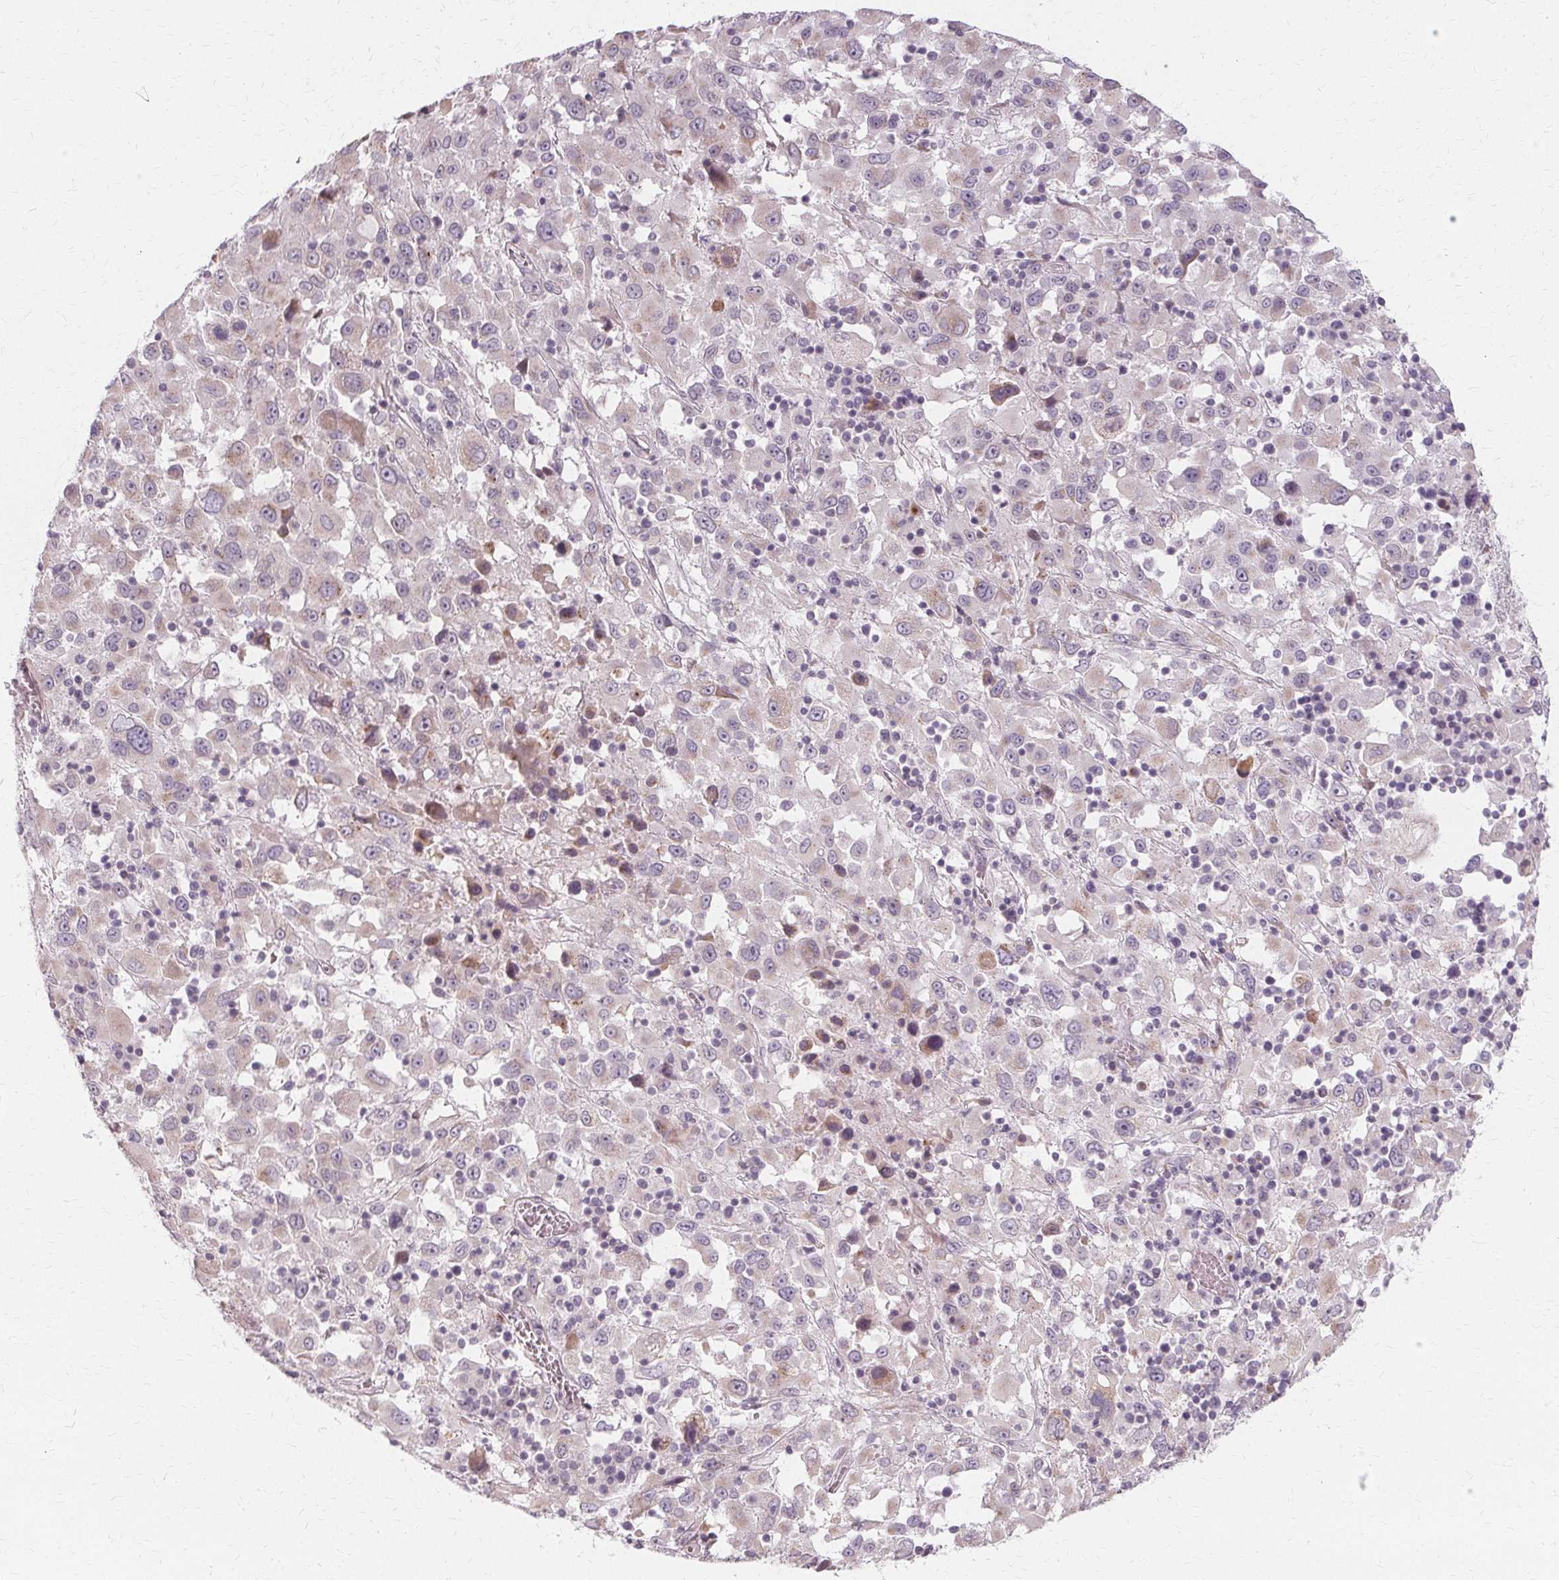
{"staining": {"intensity": "negative", "quantity": "none", "location": "none"}, "tissue": "melanoma", "cell_type": "Tumor cells", "image_type": "cancer", "snomed": [{"axis": "morphology", "description": "Malignant melanoma, Metastatic site"}, {"axis": "topography", "description": "Soft tissue"}], "caption": "An image of human malignant melanoma (metastatic site) is negative for staining in tumor cells. (DAB (3,3'-diaminobenzidine) immunohistochemistry (IHC) with hematoxylin counter stain).", "gene": "FCRL3", "patient": {"sex": "male", "age": 50}}